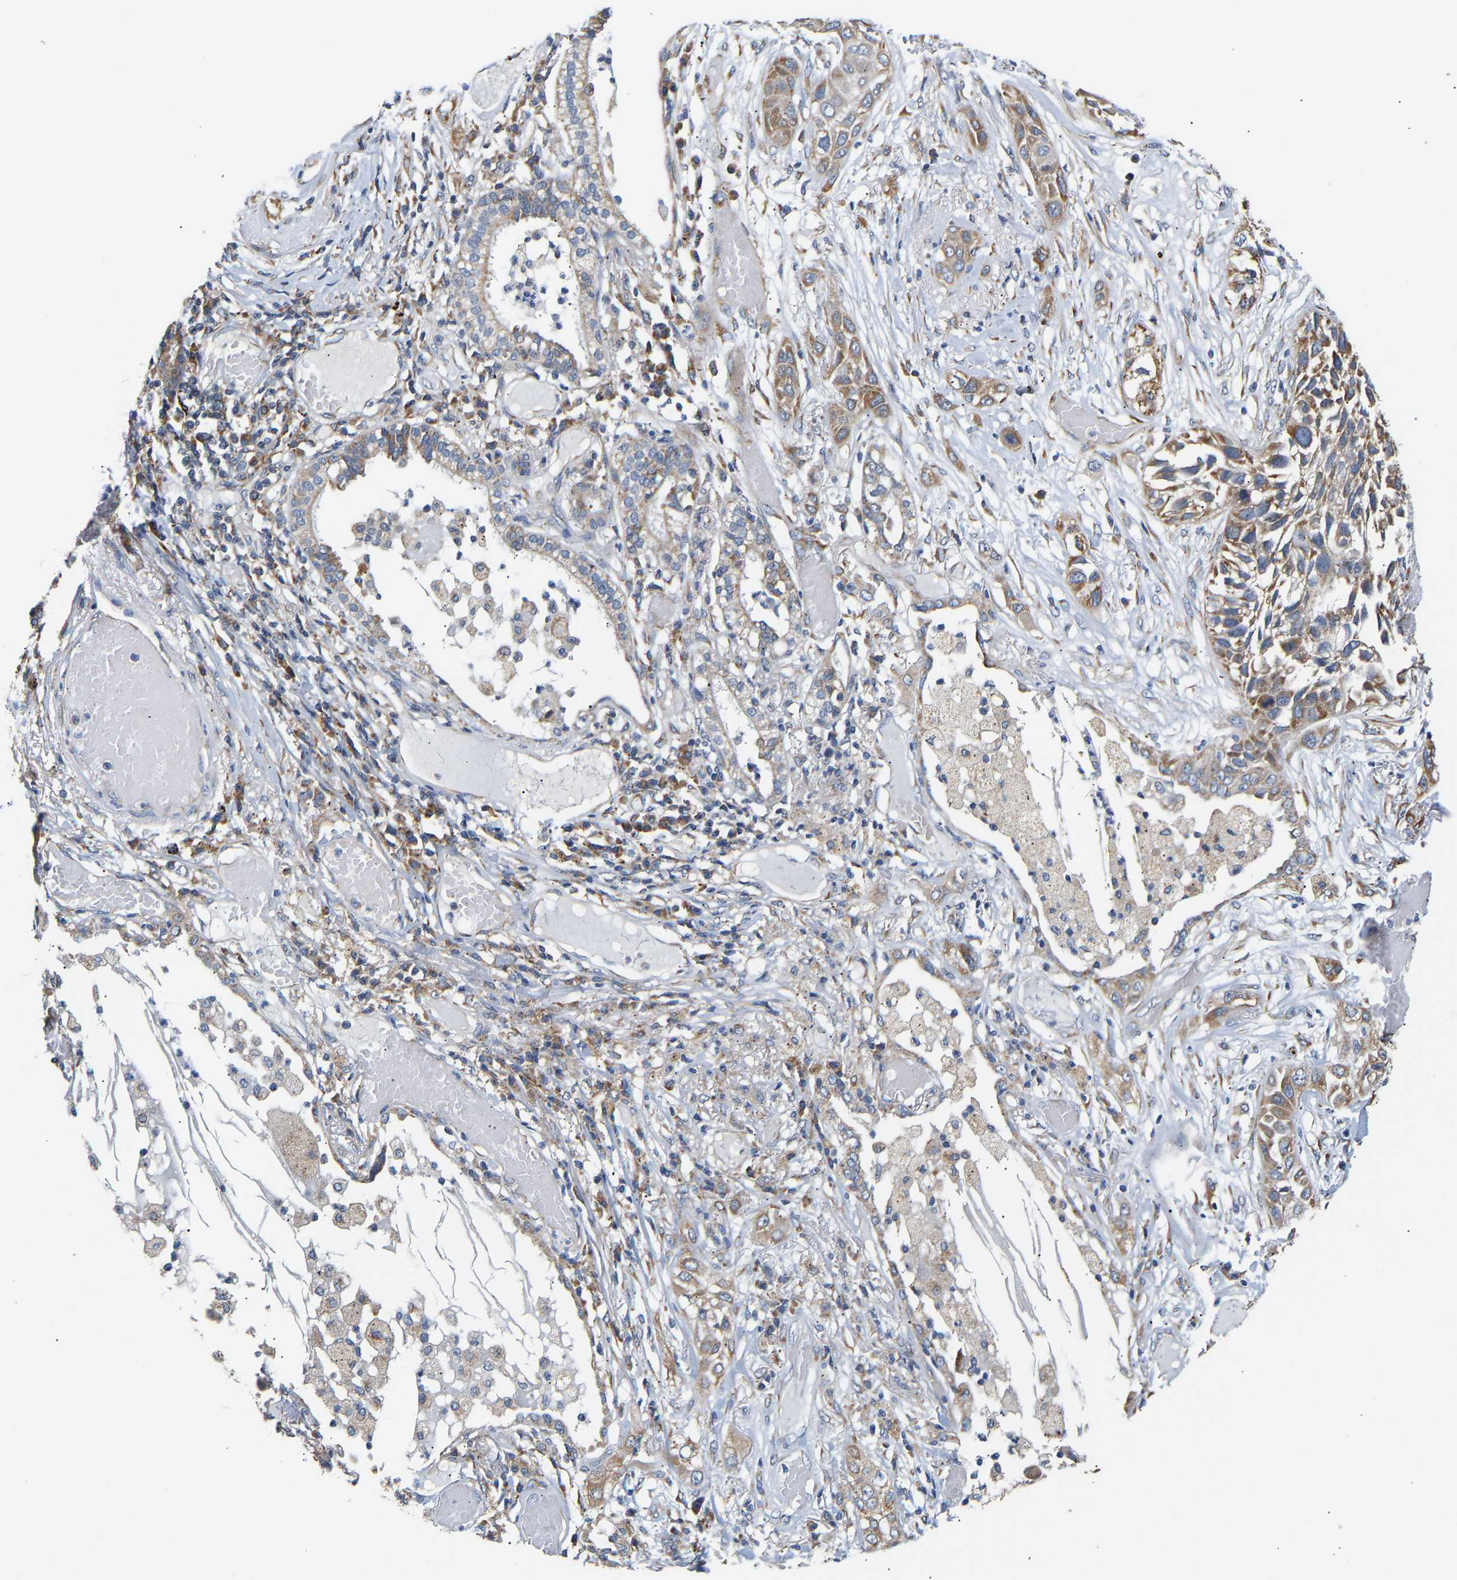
{"staining": {"intensity": "moderate", "quantity": ">75%", "location": "cytoplasmic/membranous"}, "tissue": "lung cancer", "cell_type": "Tumor cells", "image_type": "cancer", "snomed": [{"axis": "morphology", "description": "Squamous cell carcinoma, NOS"}, {"axis": "topography", "description": "Lung"}], "caption": "The photomicrograph exhibits staining of lung cancer, revealing moderate cytoplasmic/membranous protein staining (brown color) within tumor cells.", "gene": "TMEM168", "patient": {"sex": "male", "age": 71}}